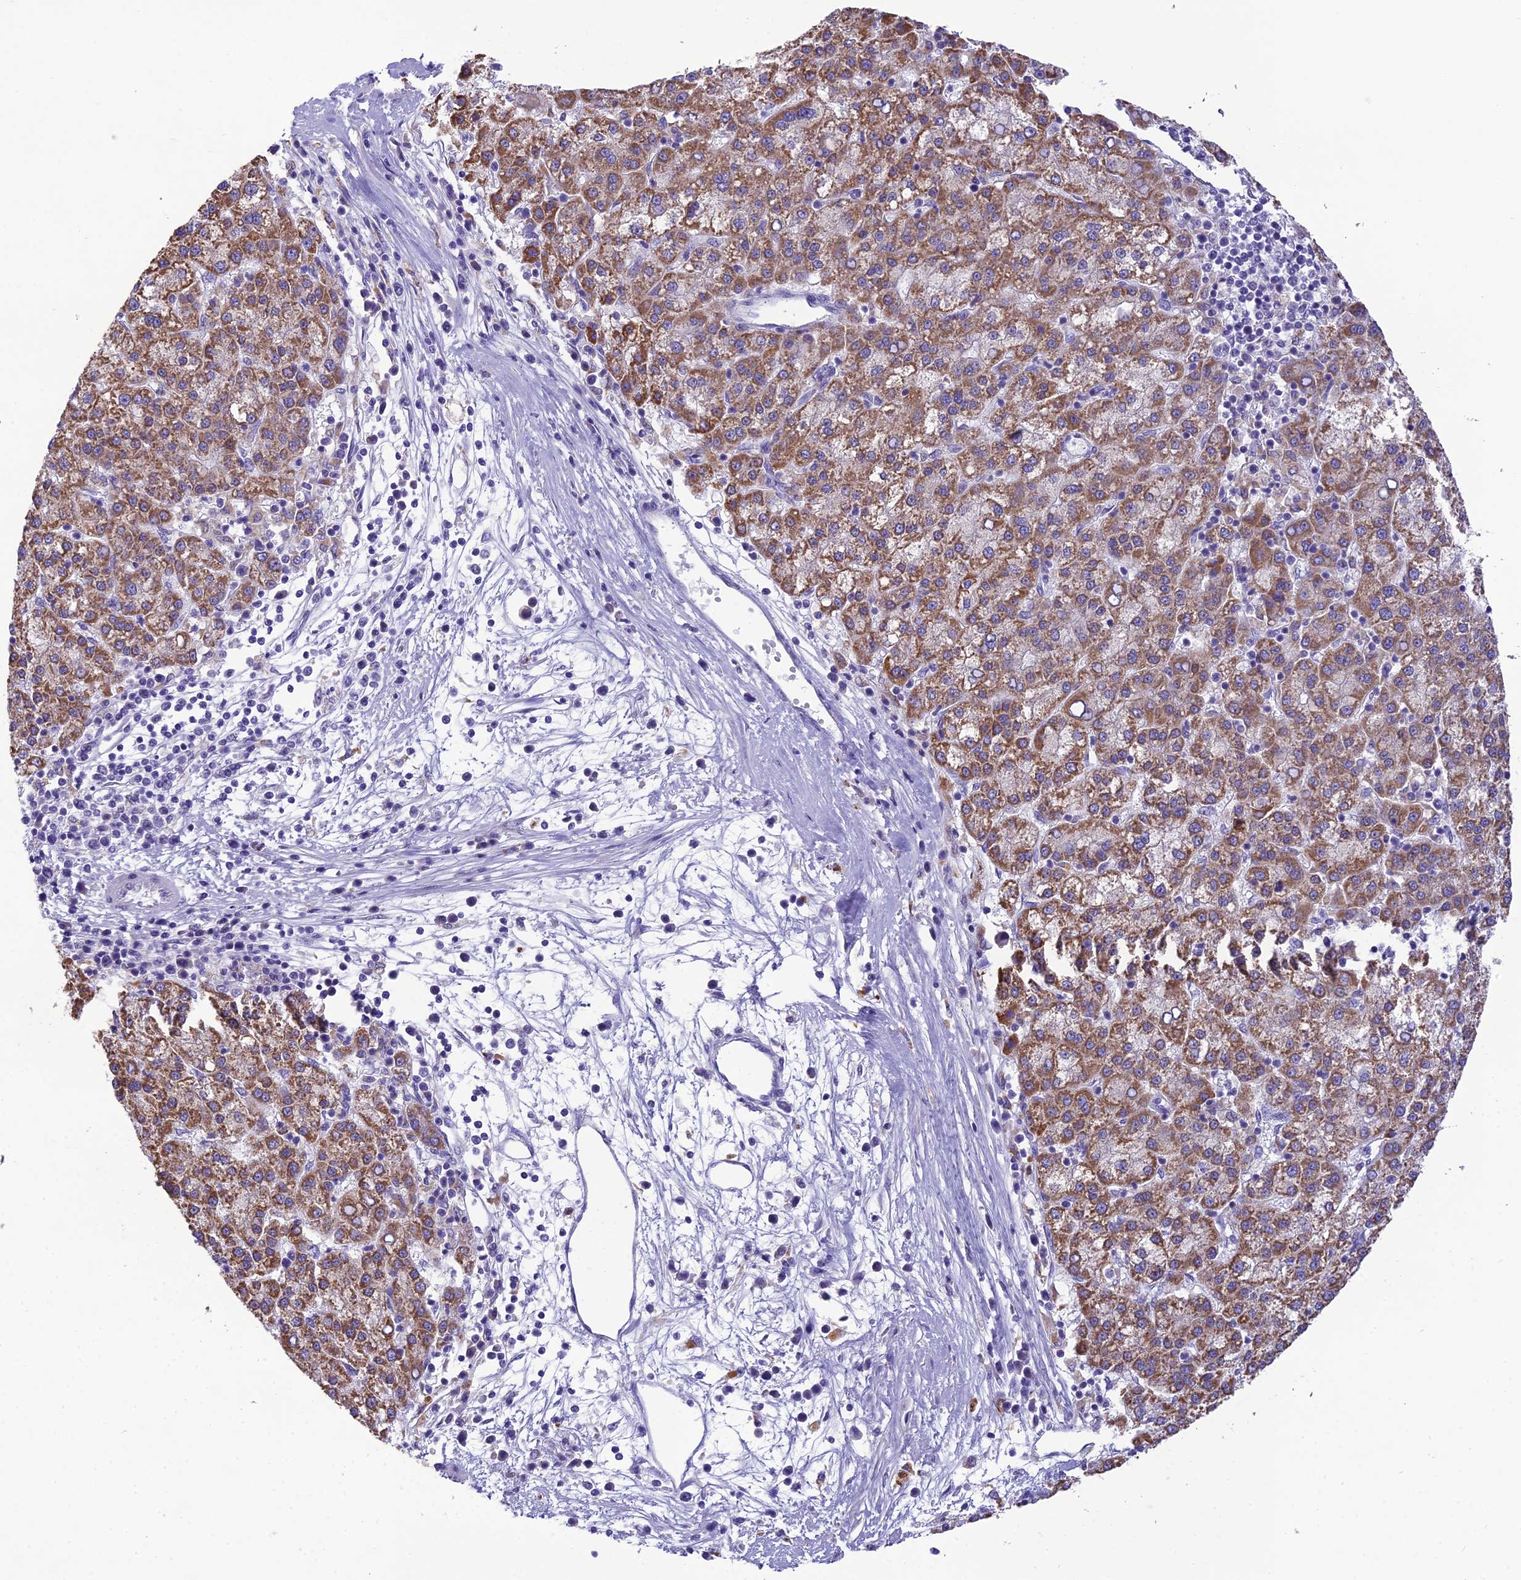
{"staining": {"intensity": "moderate", "quantity": ">75%", "location": "cytoplasmic/membranous"}, "tissue": "liver cancer", "cell_type": "Tumor cells", "image_type": "cancer", "snomed": [{"axis": "morphology", "description": "Carcinoma, Hepatocellular, NOS"}, {"axis": "topography", "description": "Liver"}], "caption": "Immunohistochemical staining of liver hepatocellular carcinoma shows medium levels of moderate cytoplasmic/membranous protein positivity in about >75% of tumor cells.", "gene": "MIIP", "patient": {"sex": "female", "age": 58}}